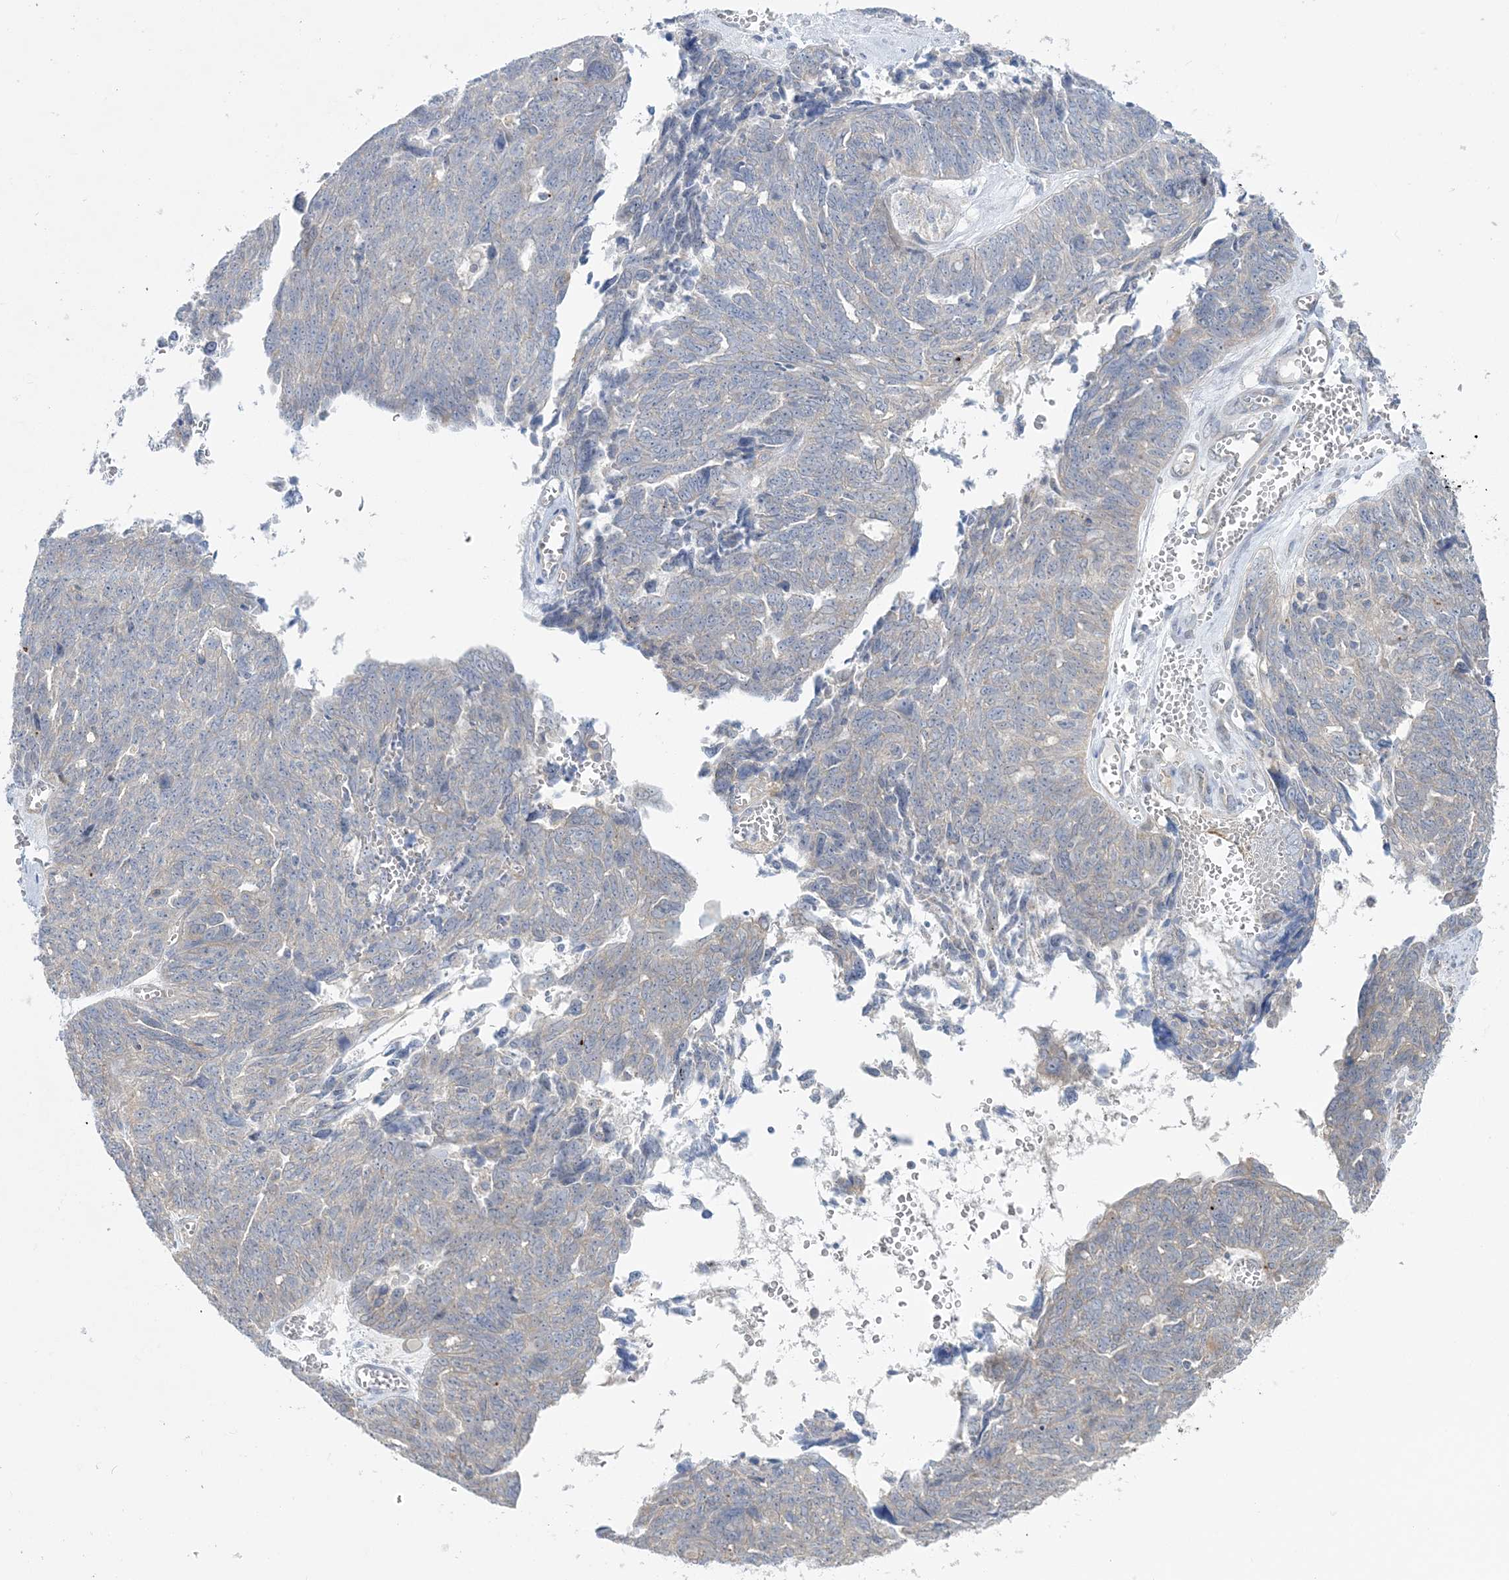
{"staining": {"intensity": "negative", "quantity": "none", "location": "none"}, "tissue": "ovarian cancer", "cell_type": "Tumor cells", "image_type": "cancer", "snomed": [{"axis": "morphology", "description": "Cystadenocarcinoma, serous, NOS"}, {"axis": "topography", "description": "Ovary"}], "caption": "High magnification brightfield microscopy of ovarian serous cystadenocarcinoma stained with DAB (brown) and counterstained with hematoxylin (blue): tumor cells show no significant expression.", "gene": "MMADHC", "patient": {"sex": "female", "age": 79}}